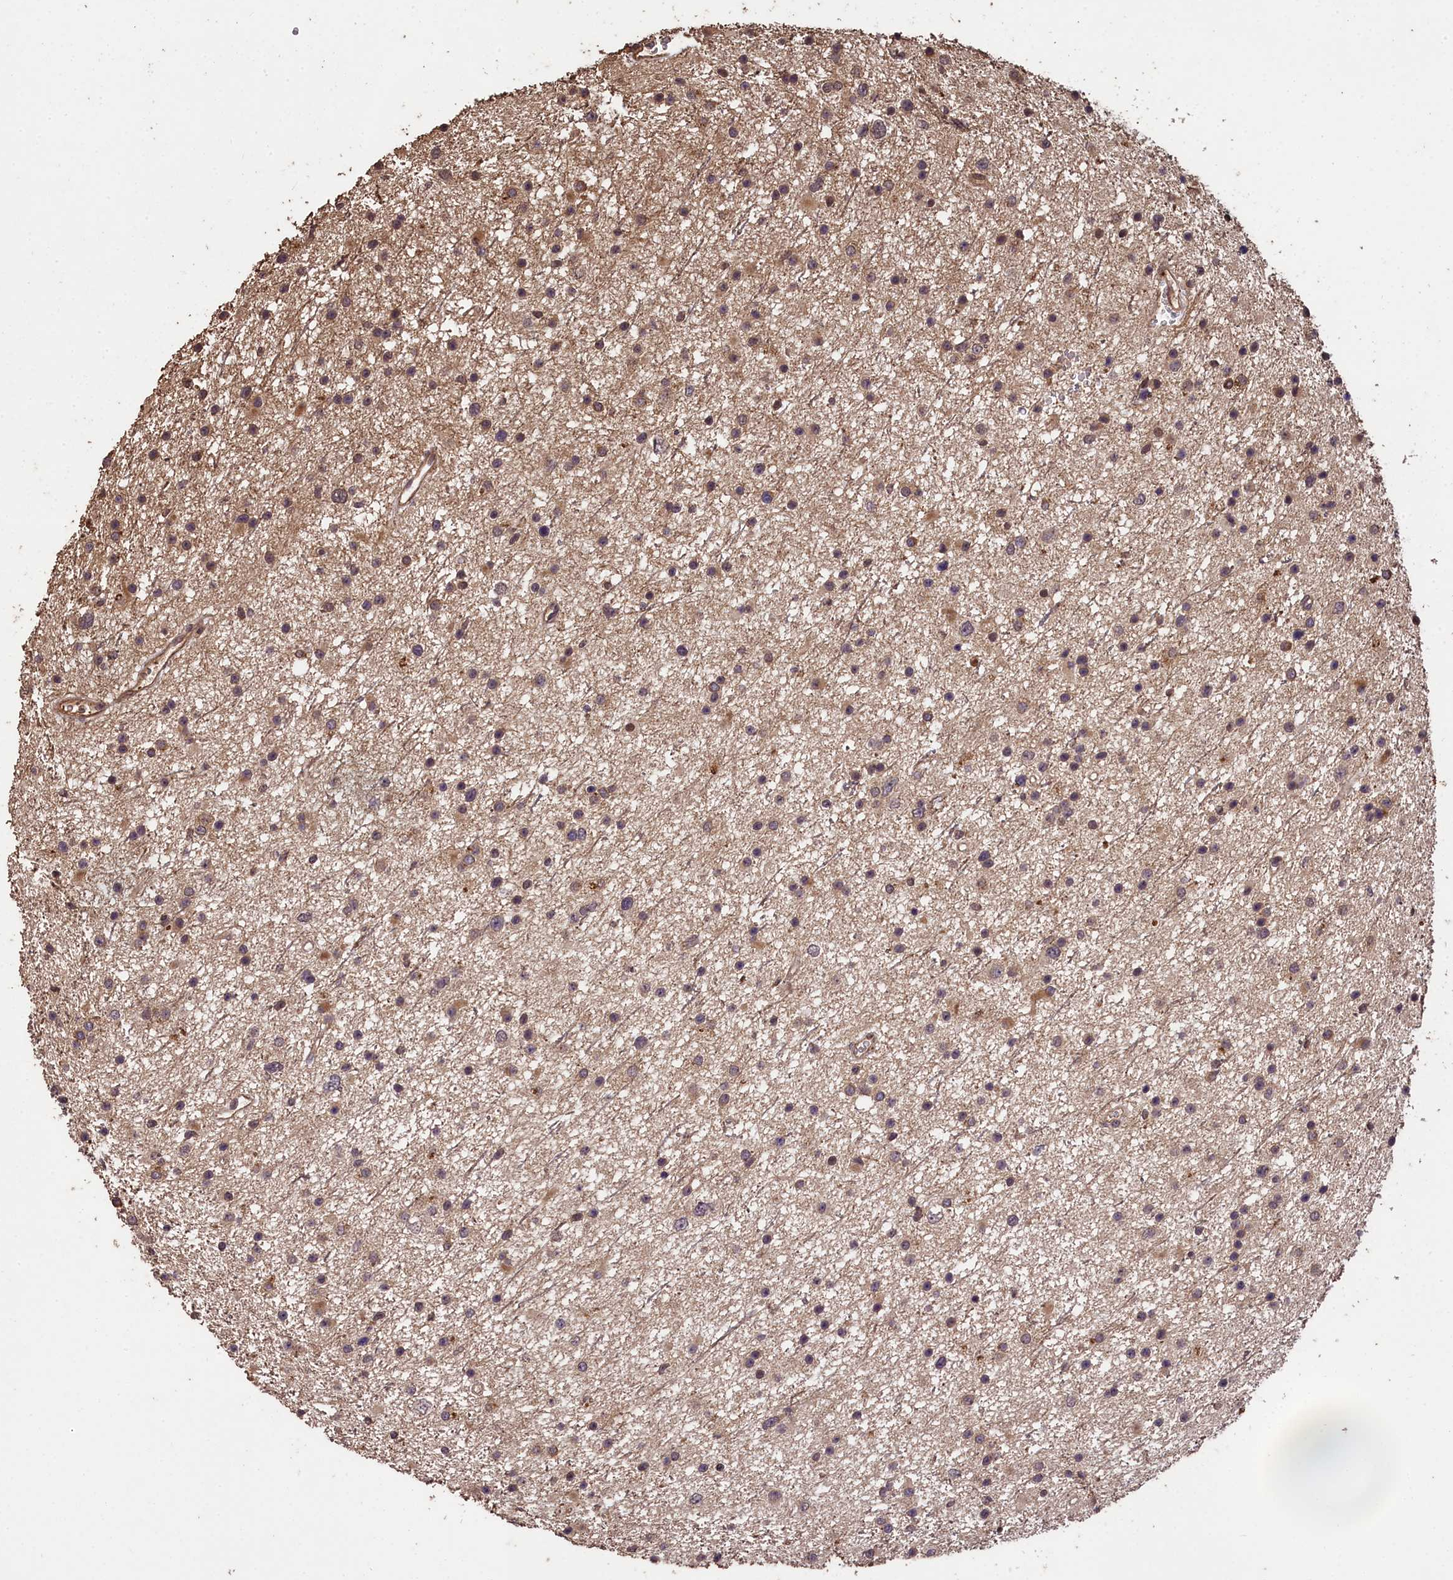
{"staining": {"intensity": "moderate", "quantity": "<25%", "location": "cytoplasmic/membranous"}, "tissue": "glioma", "cell_type": "Tumor cells", "image_type": "cancer", "snomed": [{"axis": "morphology", "description": "Glioma, malignant, Low grade"}, {"axis": "topography", "description": "Cerebral cortex"}], "caption": "Immunohistochemical staining of human glioma shows low levels of moderate cytoplasmic/membranous protein expression in about <25% of tumor cells.", "gene": "CHD9", "patient": {"sex": "female", "age": 39}}